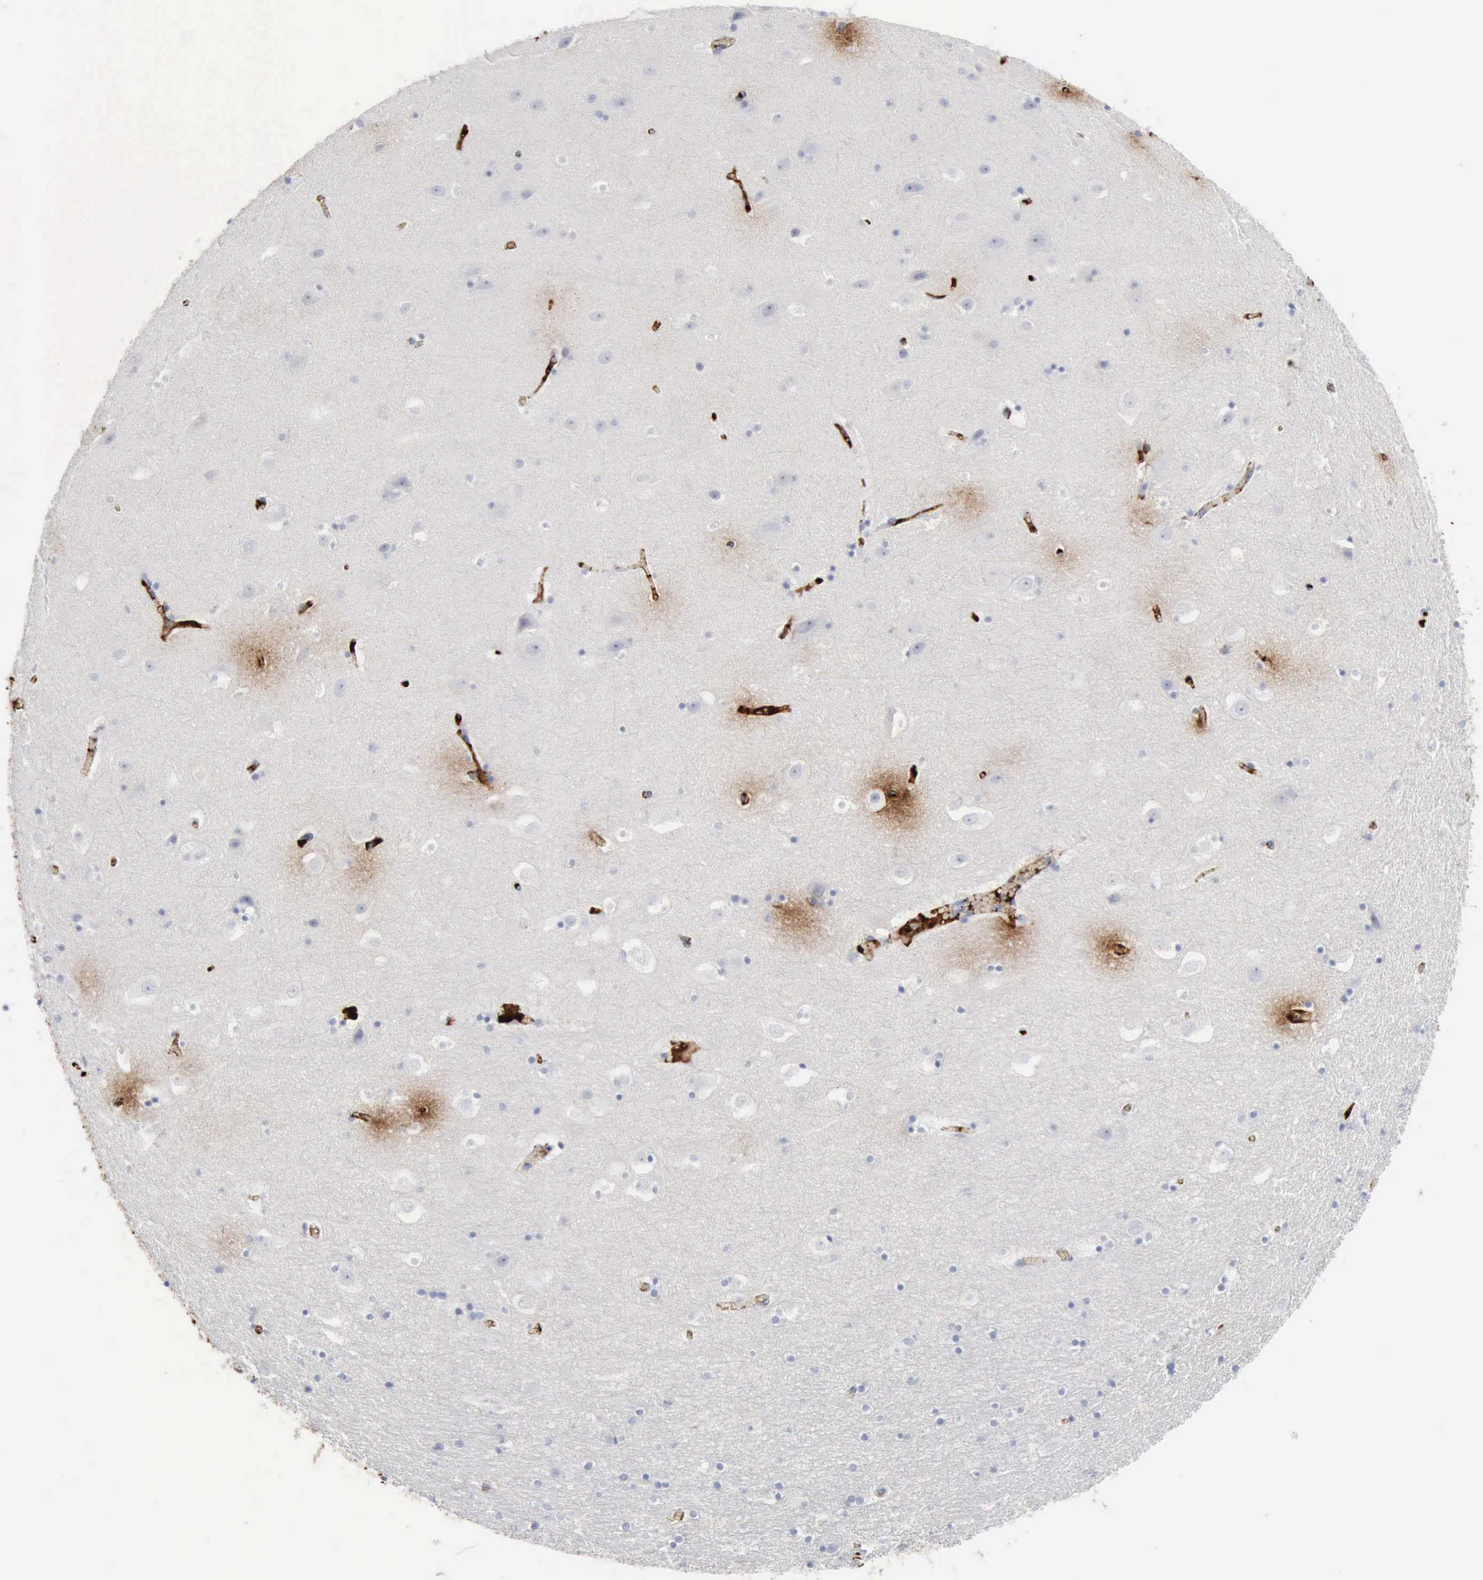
{"staining": {"intensity": "negative", "quantity": "none", "location": "none"}, "tissue": "hippocampus", "cell_type": "Glial cells", "image_type": "normal", "snomed": [{"axis": "morphology", "description": "Normal tissue, NOS"}, {"axis": "topography", "description": "Hippocampus"}], "caption": "Protein analysis of unremarkable hippocampus displays no significant expression in glial cells. The staining was performed using DAB (3,3'-diaminobenzidine) to visualize the protein expression in brown, while the nuclei were stained in blue with hematoxylin (Magnification: 20x).", "gene": "C4BPA", "patient": {"sex": "male", "age": 45}}